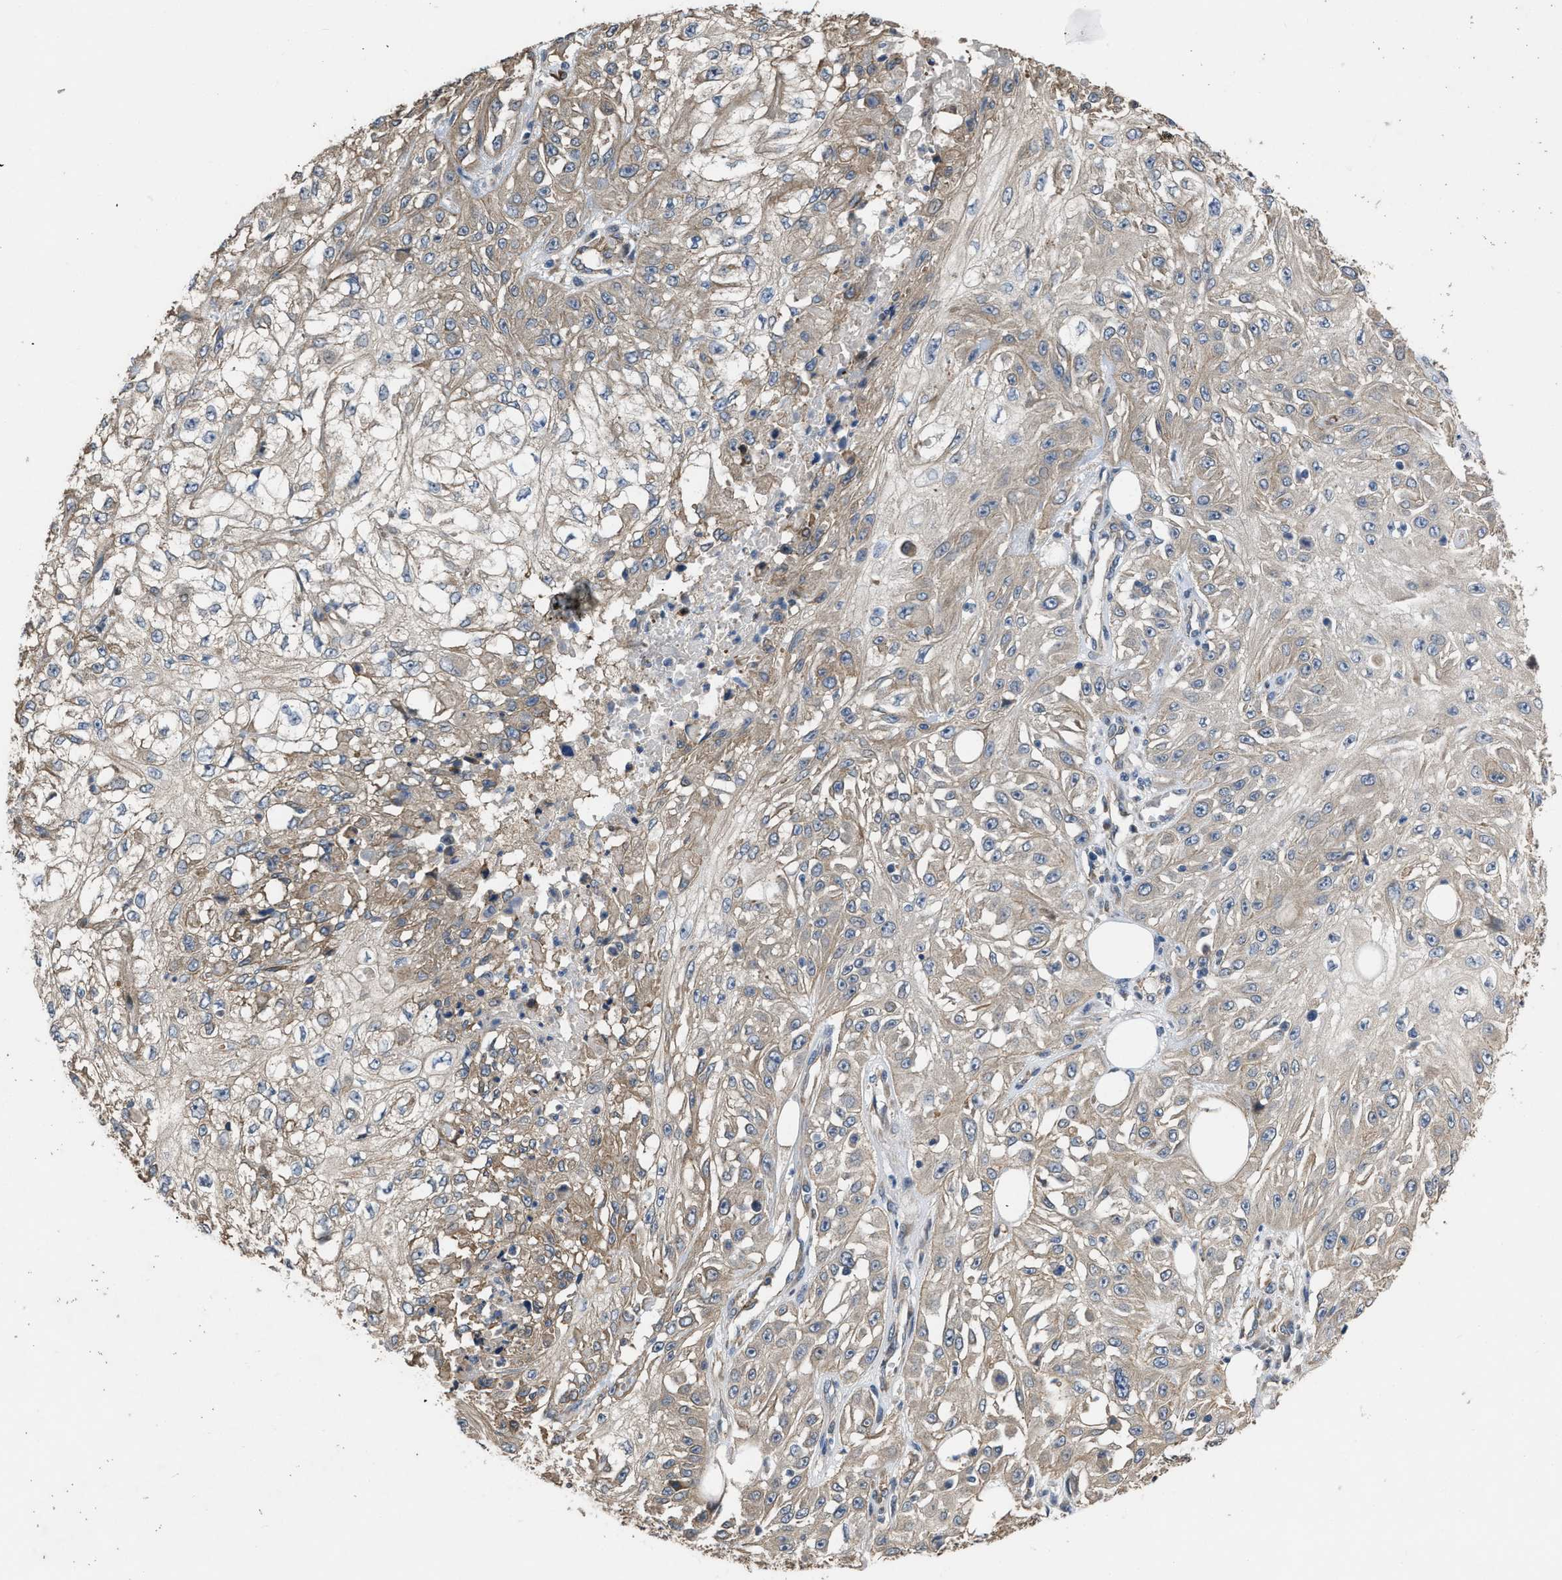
{"staining": {"intensity": "weak", "quantity": ">75%", "location": "cytoplasmic/membranous"}, "tissue": "skin cancer", "cell_type": "Tumor cells", "image_type": "cancer", "snomed": [{"axis": "morphology", "description": "Squamous cell carcinoma, NOS"}, {"axis": "morphology", "description": "Squamous cell carcinoma, metastatic, NOS"}, {"axis": "topography", "description": "Skin"}, {"axis": "topography", "description": "Lymph node"}], "caption": "Immunohistochemical staining of human skin cancer displays weak cytoplasmic/membranous protein positivity in approximately >75% of tumor cells.", "gene": "SLC4A11", "patient": {"sex": "male", "age": 75}}